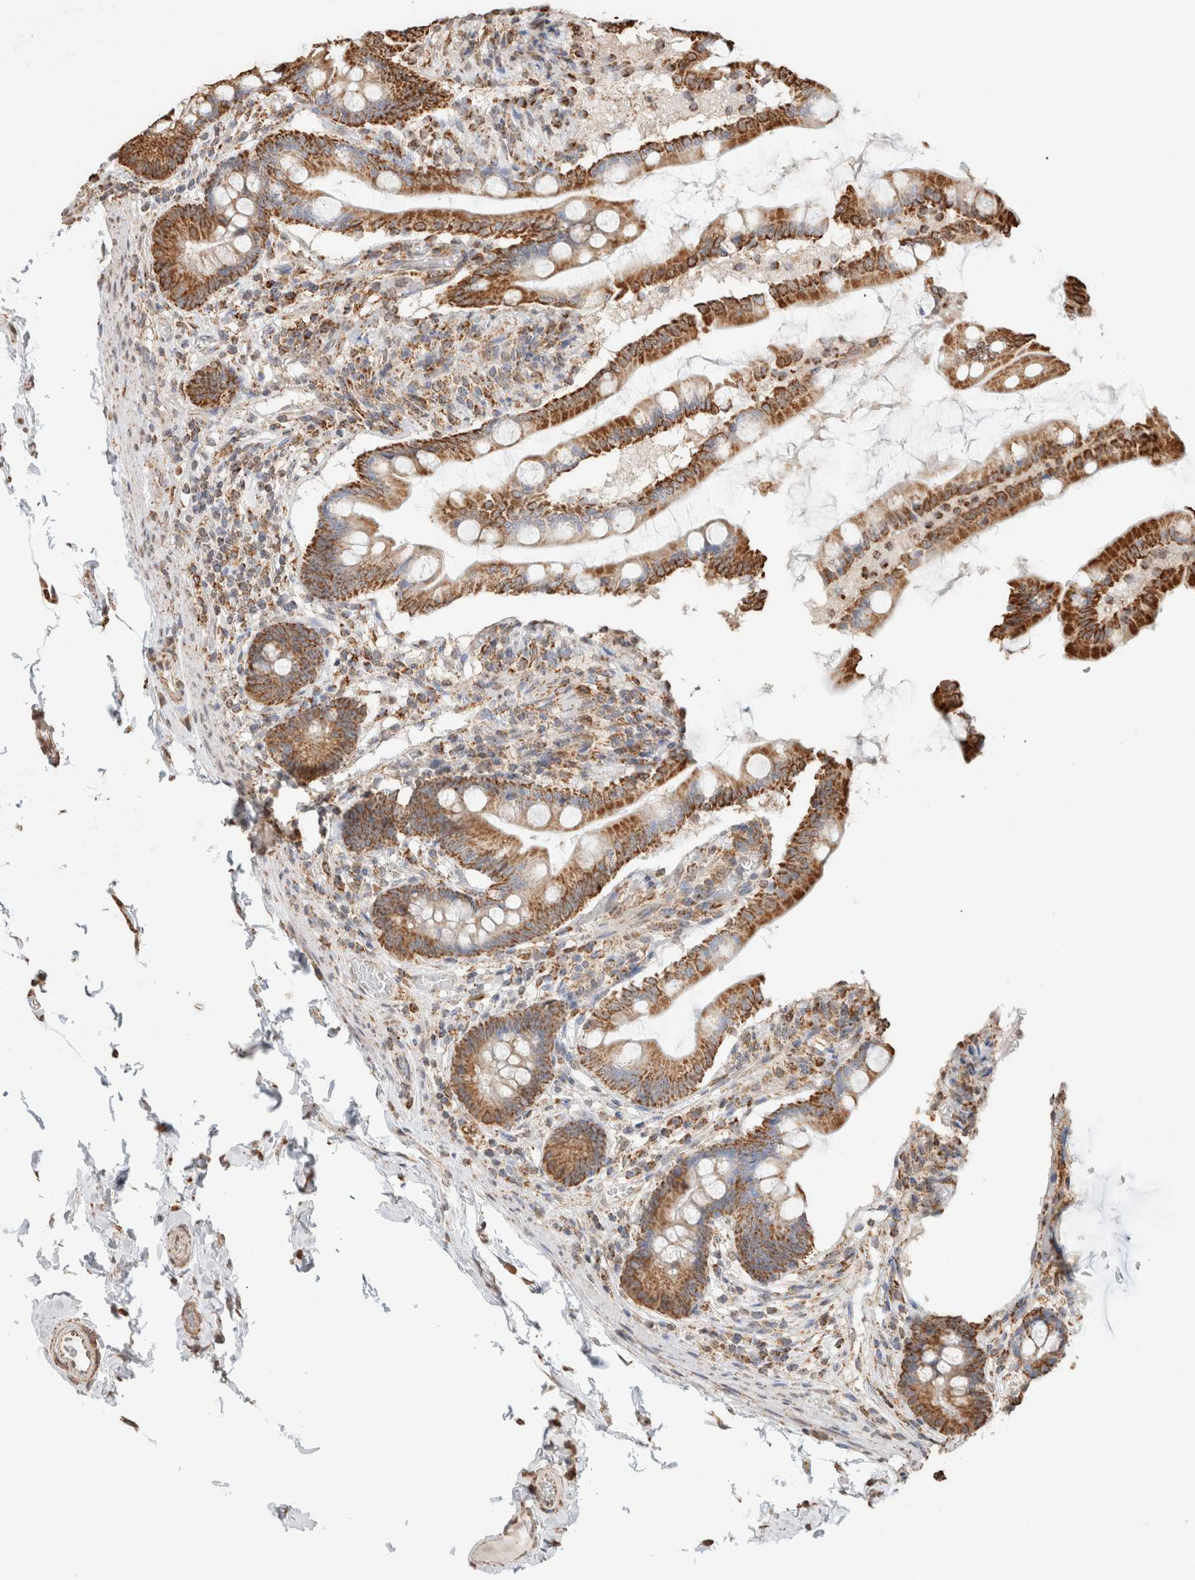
{"staining": {"intensity": "moderate", "quantity": ">75%", "location": "cytoplasmic/membranous"}, "tissue": "small intestine", "cell_type": "Glandular cells", "image_type": "normal", "snomed": [{"axis": "morphology", "description": "Normal tissue, NOS"}, {"axis": "topography", "description": "Small intestine"}], "caption": "DAB (3,3'-diaminobenzidine) immunohistochemical staining of benign human small intestine shows moderate cytoplasmic/membranous protein positivity in about >75% of glandular cells. (Brightfield microscopy of DAB IHC at high magnification).", "gene": "SDC2", "patient": {"sex": "female", "age": 56}}